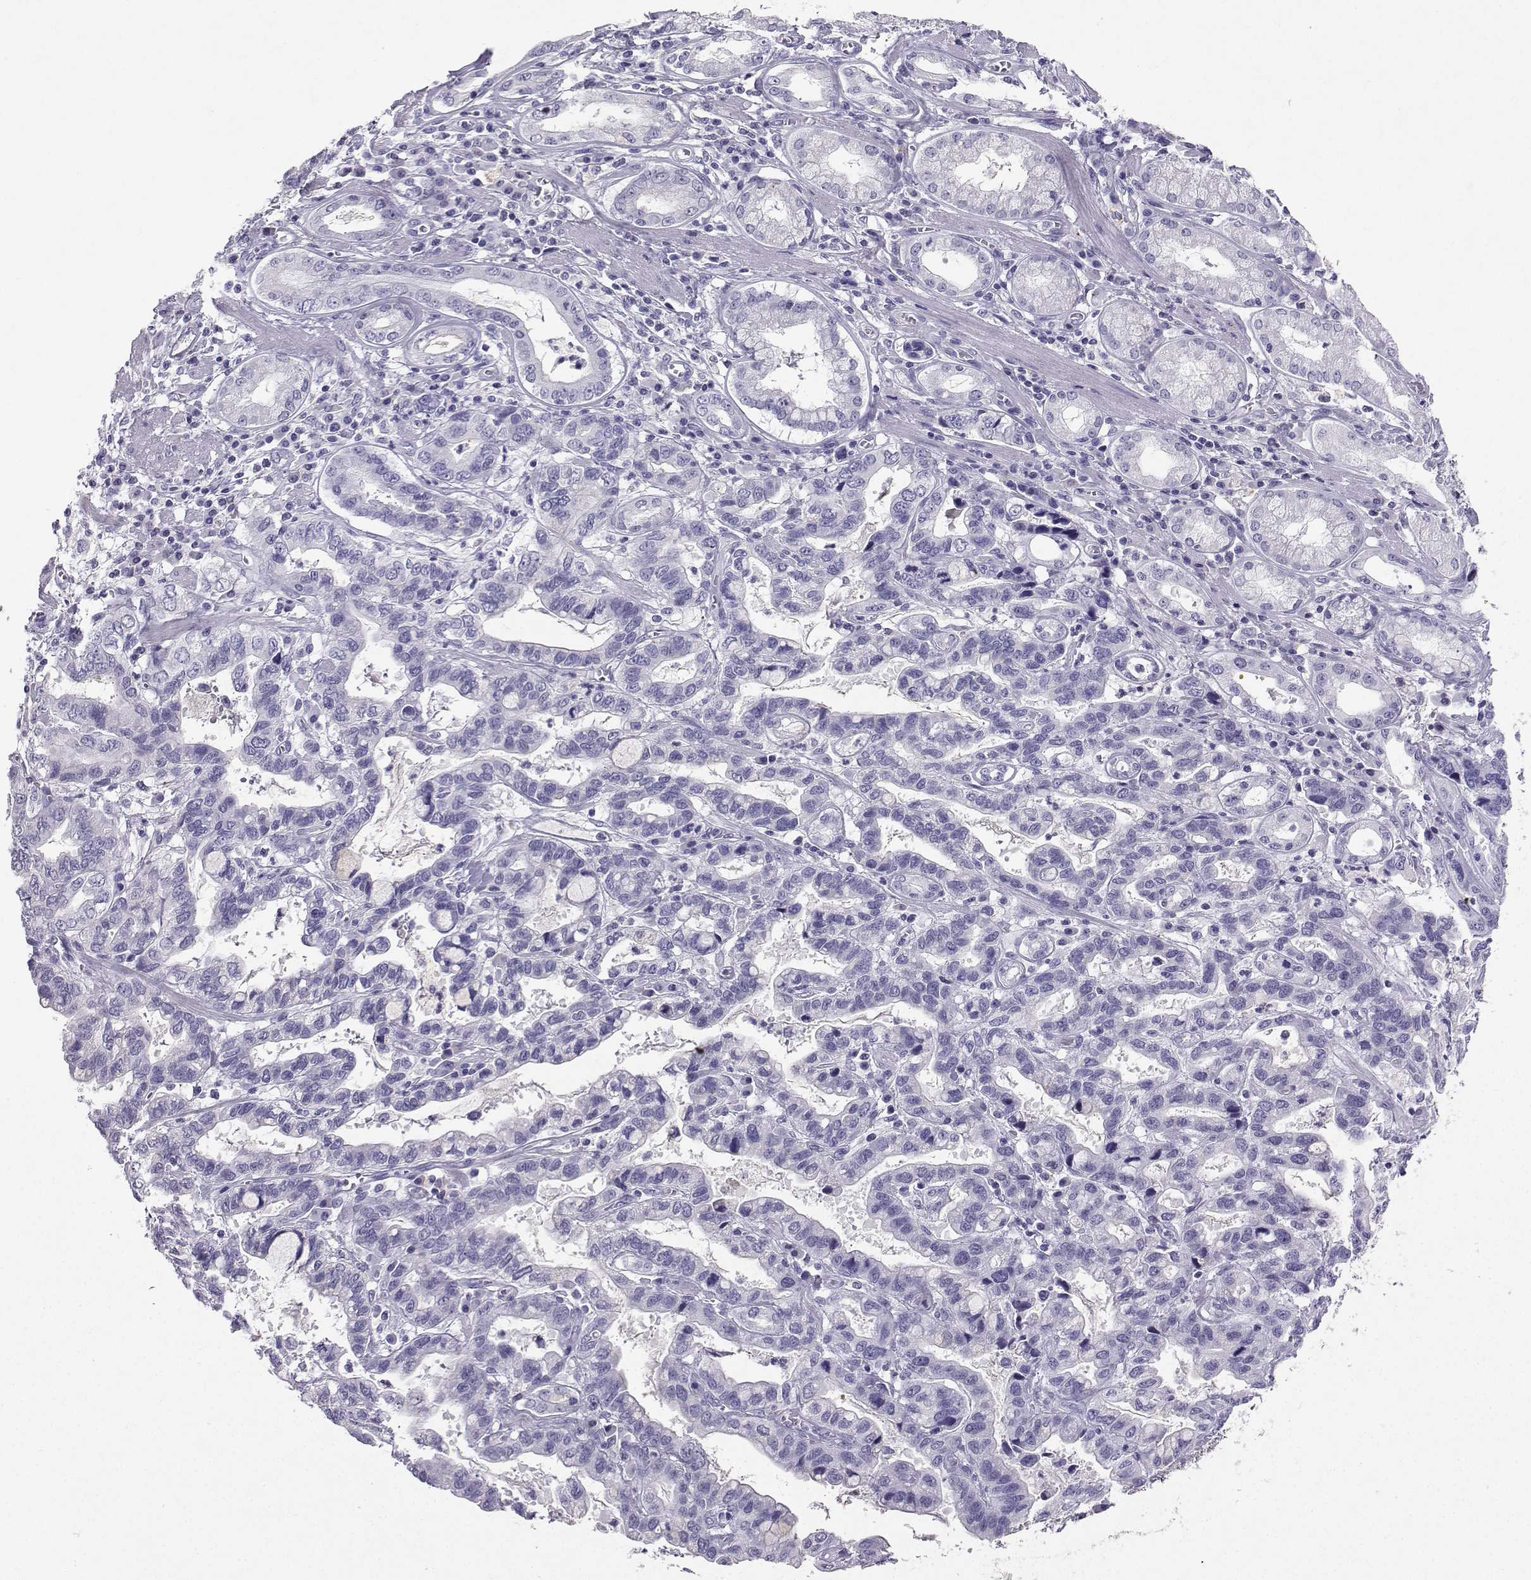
{"staining": {"intensity": "negative", "quantity": "none", "location": "none"}, "tissue": "stomach cancer", "cell_type": "Tumor cells", "image_type": "cancer", "snomed": [{"axis": "morphology", "description": "Adenocarcinoma, NOS"}, {"axis": "topography", "description": "Stomach, lower"}], "caption": "The image demonstrates no significant positivity in tumor cells of stomach cancer (adenocarcinoma).", "gene": "GRIK4", "patient": {"sex": "female", "age": 76}}